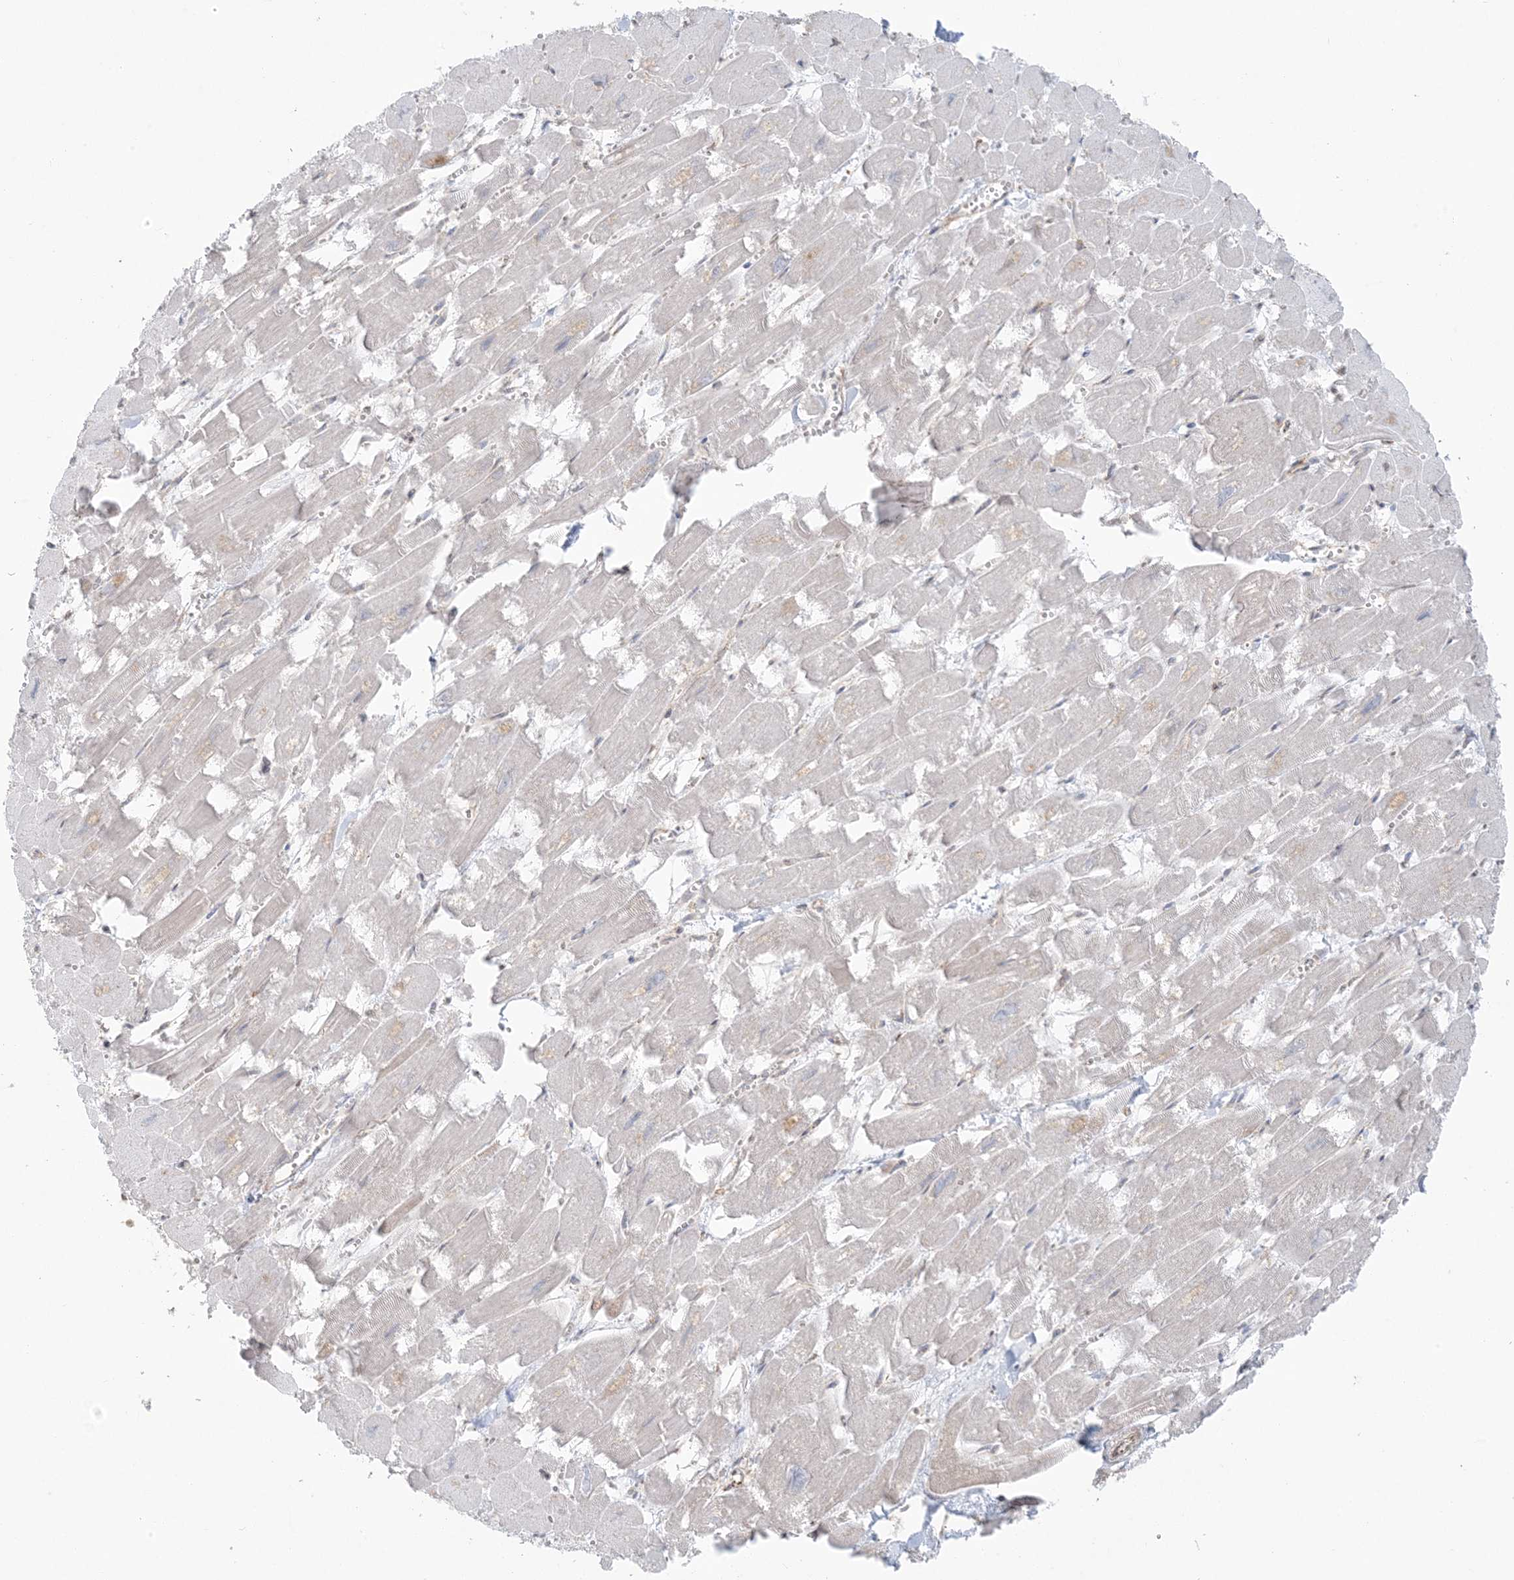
{"staining": {"intensity": "weak", "quantity": "25%-75%", "location": "cytoplasmic/membranous"}, "tissue": "heart muscle", "cell_type": "Cardiomyocytes", "image_type": "normal", "snomed": [{"axis": "morphology", "description": "Normal tissue, NOS"}, {"axis": "topography", "description": "Heart"}], "caption": "Protein expression analysis of unremarkable human heart muscle reveals weak cytoplasmic/membranous staining in approximately 25%-75% of cardiomyocytes. (DAB (3,3'-diaminobenzidine) IHC, brown staining for protein, blue staining for nuclei).", "gene": "UBXN4", "patient": {"sex": "male", "age": 54}}